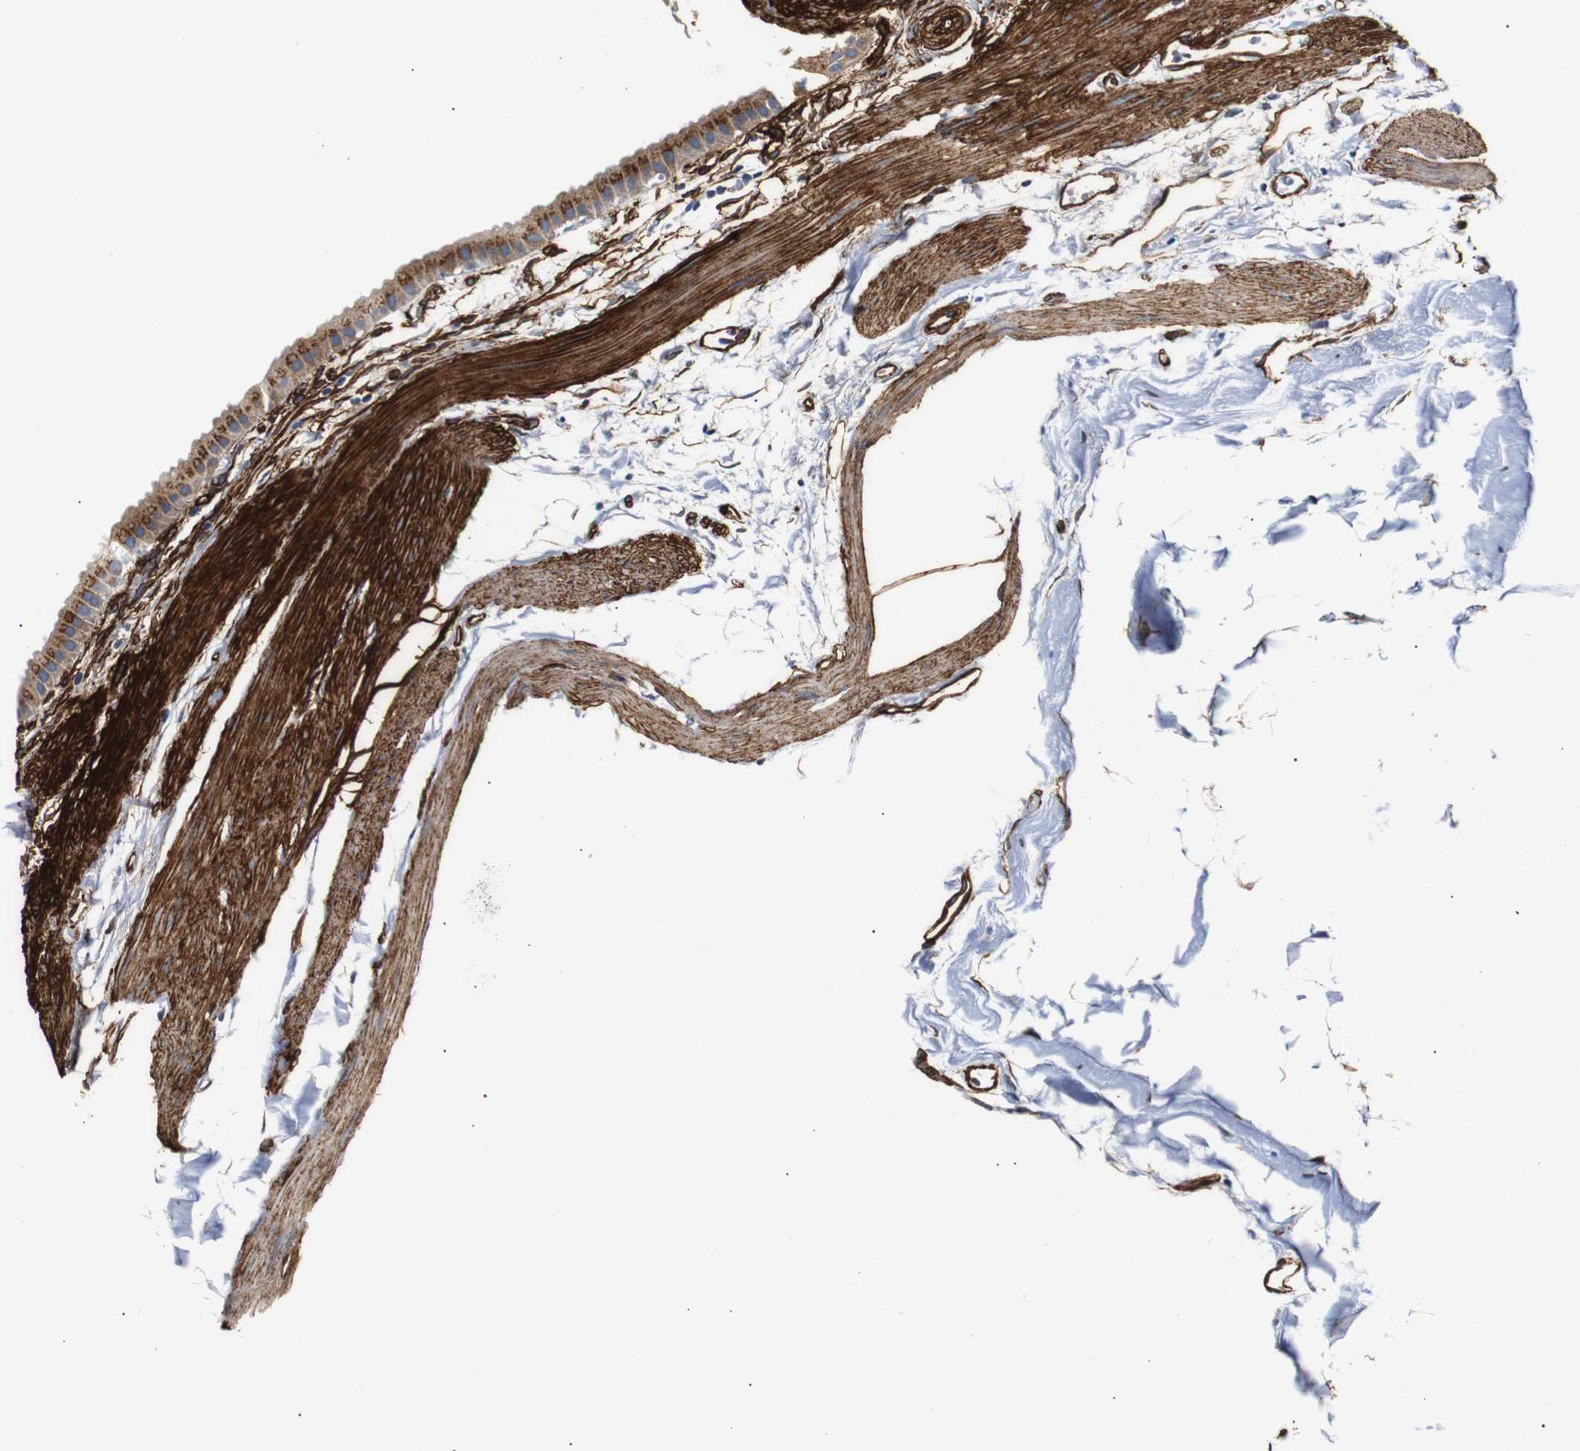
{"staining": {"intensity": "moderate", "quantity": ">75%", "location": "cytoplasmic/membranous"}, "tissue": "gallbladder", "cell_type": "Glandular cells", "image_type": "normal", "snomed": [{"axis": "morphology", "description": "Normal tissue, NOS"}, {"axis": "topography", "description": "Gallbladder"}], "caption": "A brown stain labels moderate cytoplasmic/membranous expression of a protein in glandular cells of normal gallbladder. (DAB (3,3'-diaminobenzidine) IHC with brightfield microscopy, high magnification).", "gene": "CAV2", "patient": {"sex": "female", "age": 64}}